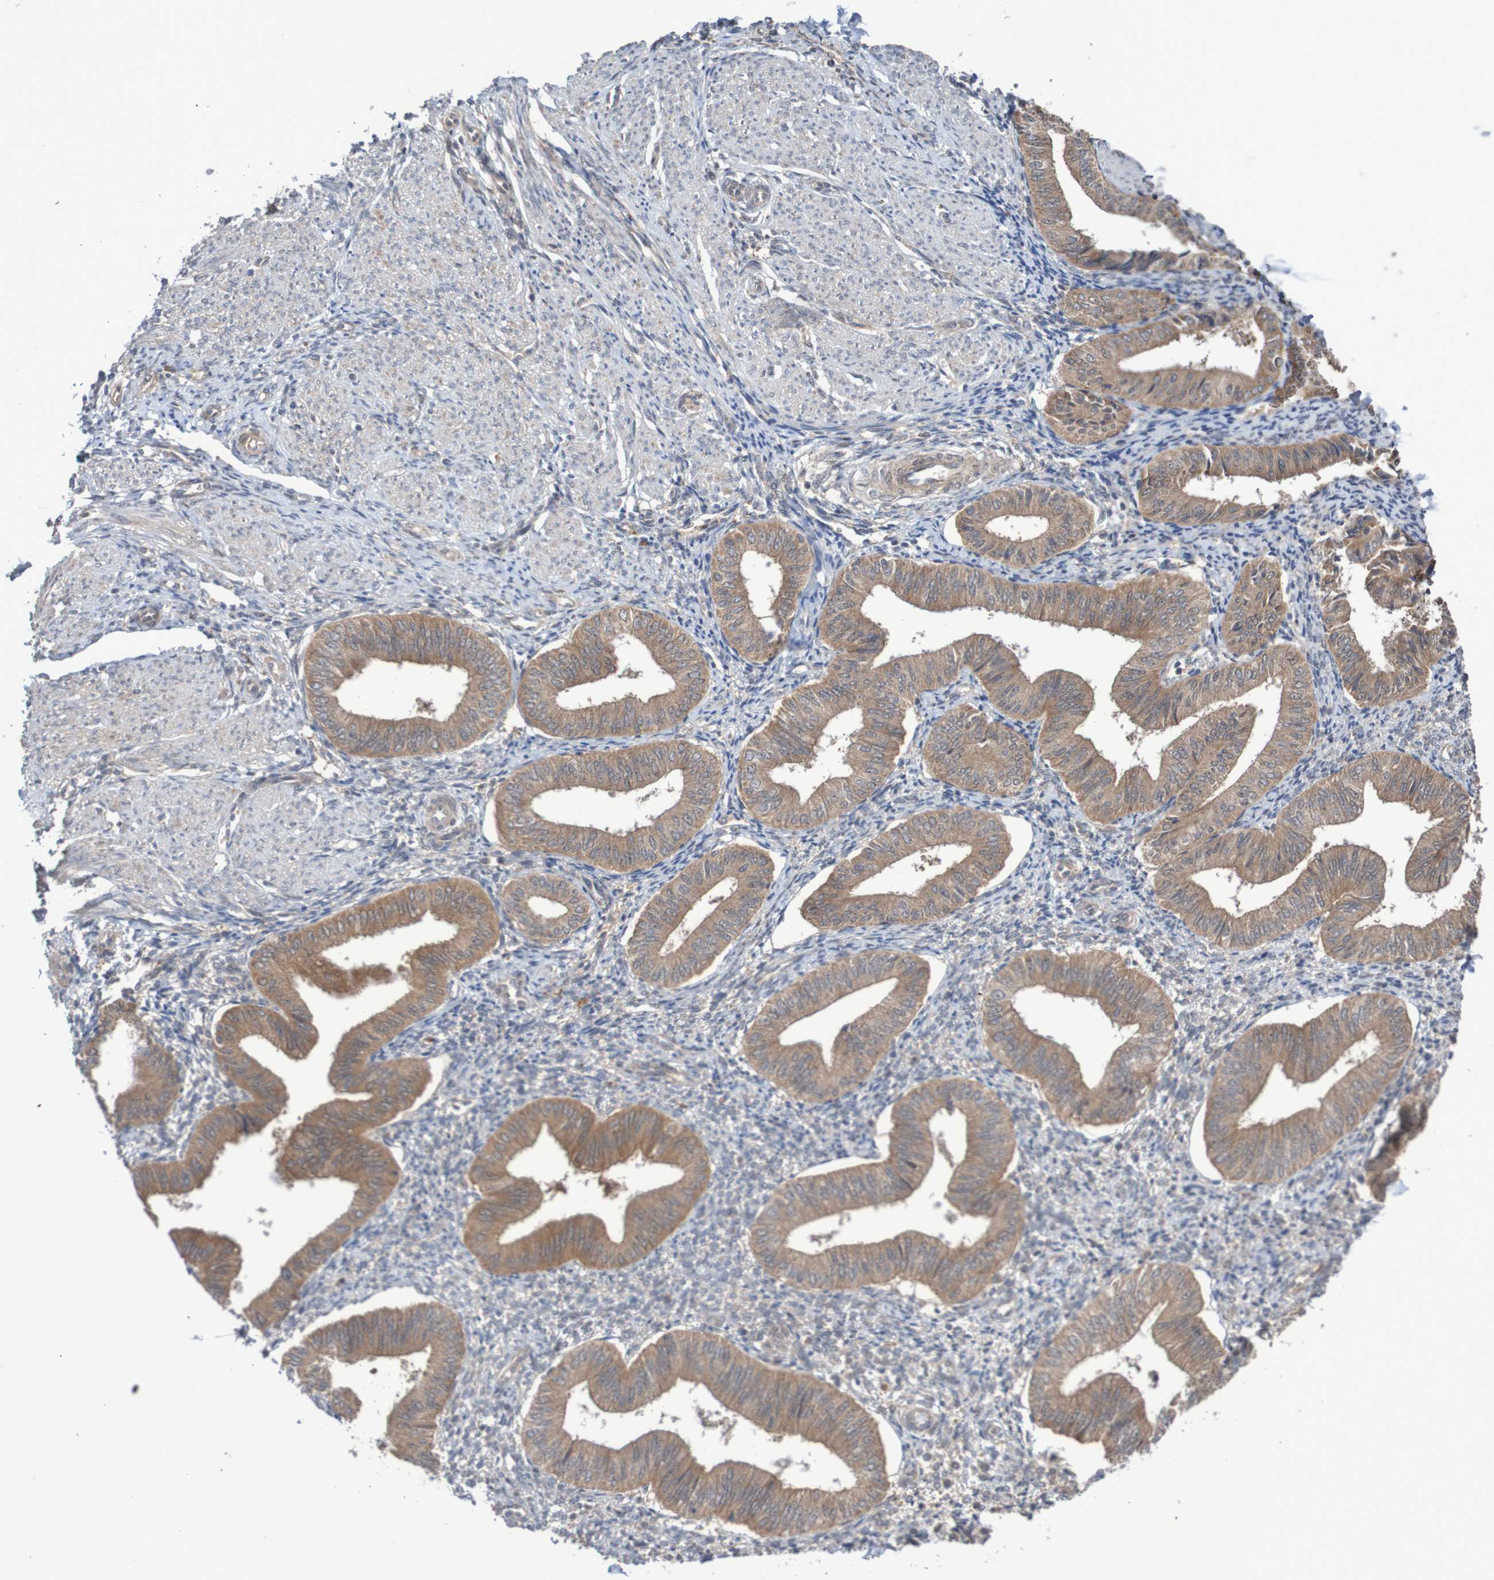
{"staining": {"intensity": "weak", "quantity": "25%-75%", "location": "cytoplasmic/membranous"}, "tissue": "endometrium", "cell_type": "Cells in endometrial stroma", "image_type": "normal", "snomed": [{"axis": "morphology", "description": "Normal tissue, NOS"}, {"axis": "topography", "description": "Endometrium"}], "caption": "Endometrium stained with a brown dye demonstrates weak cytoplasmic/membranous positive positivity in about 25%-75% of cells in endometrial stroma.", "gene": "PHPT1", "patient": {"sex": "female", "age": 50}}